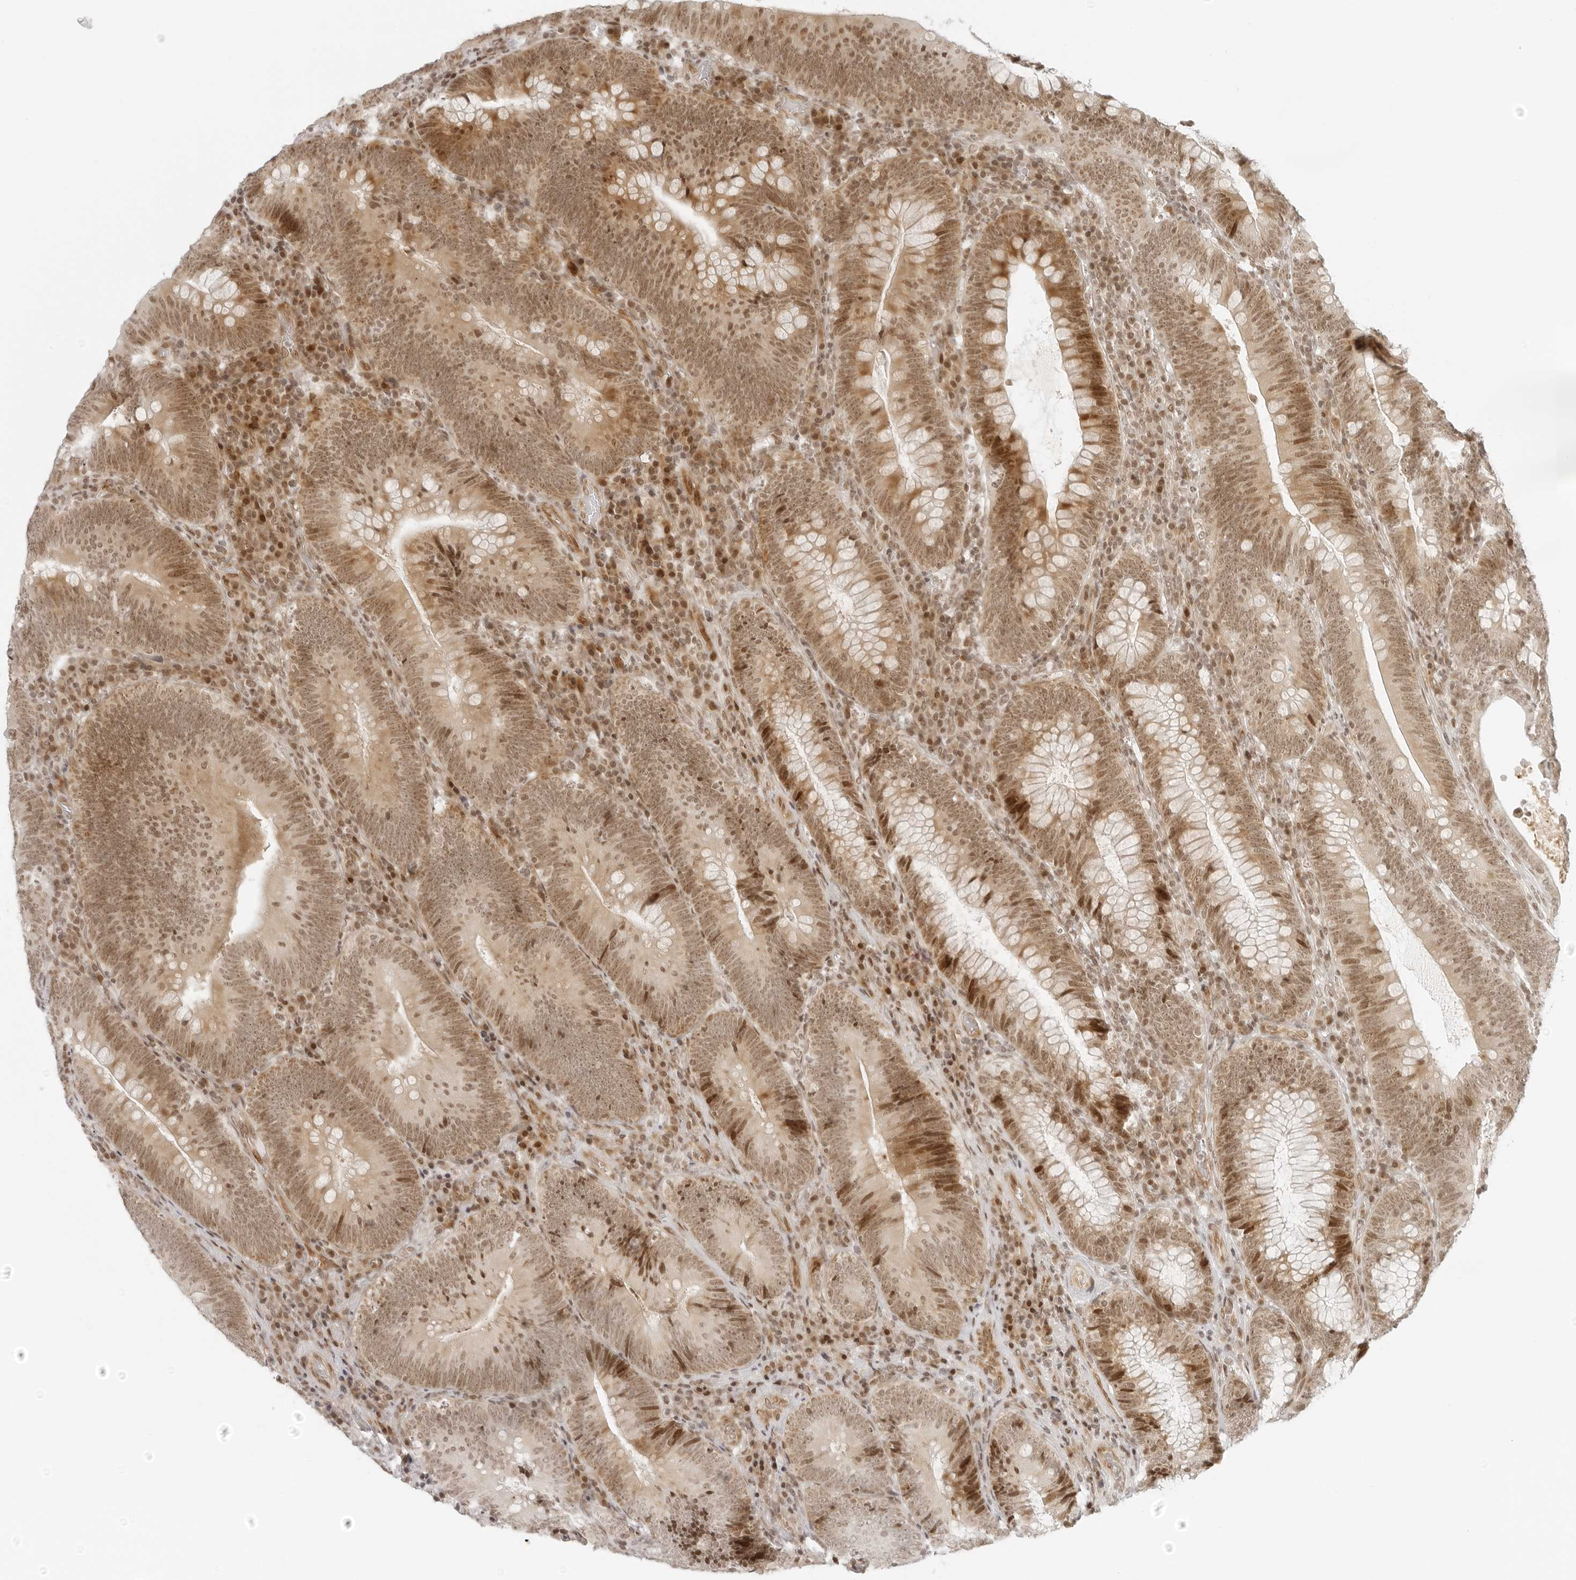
{"staining": {"intensity": "moderate", "quantity": ">75%", "location": "cytoplasmic/membranous,nuclear"}, "tissue": "colorectal cancer", "cell_type": "Tumor cells", "image_type": "cancer", "snomed": [{"axis": "morphology", "description": "Normal tissue, NOS"}, {"axis": "topography", "description": "Colon"}], "caption": "Colorectal cancer stained with immunohistochemistry (IHC) demonstrates moderate cytoplasmic/membranous and nuclear expression in approximately >75% of tumor cells.", "gene": "ZNF407", "patient": {"sex": "female", "age": 82}}